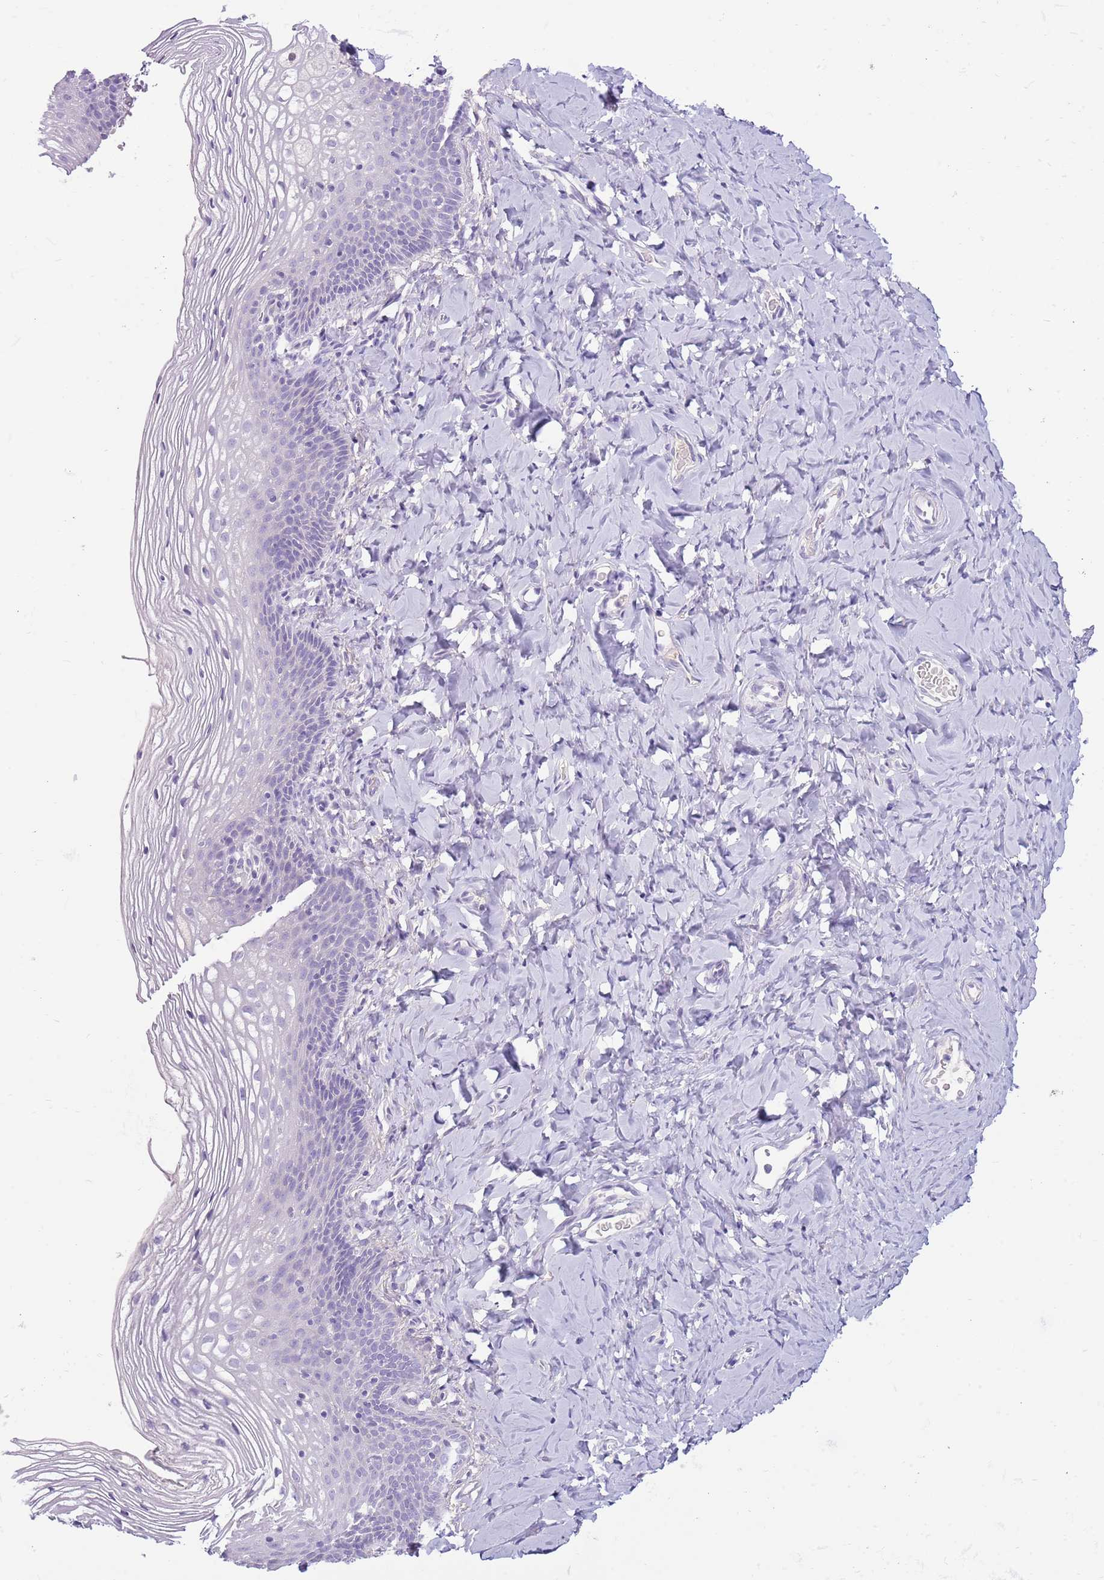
{"staining": {"intensity": "negative", "quantity": "none", "location": "none"}, "tissue": "vagina", "cell_type": "Squamous epithelial cells", "image_type": "normal", "snomed": [{"axis": "morphology", "description": "Normal tissue, NOS"}, {"axis": "topography", "description": "Vagina"}], "caption": "This is a image of immunohistochemistry (IHC) staining of benign vagina, which shows no positivity in squamous epithelial cells.", "gene": "TOX2", "patient": {"sex": "female", "age": 60}}